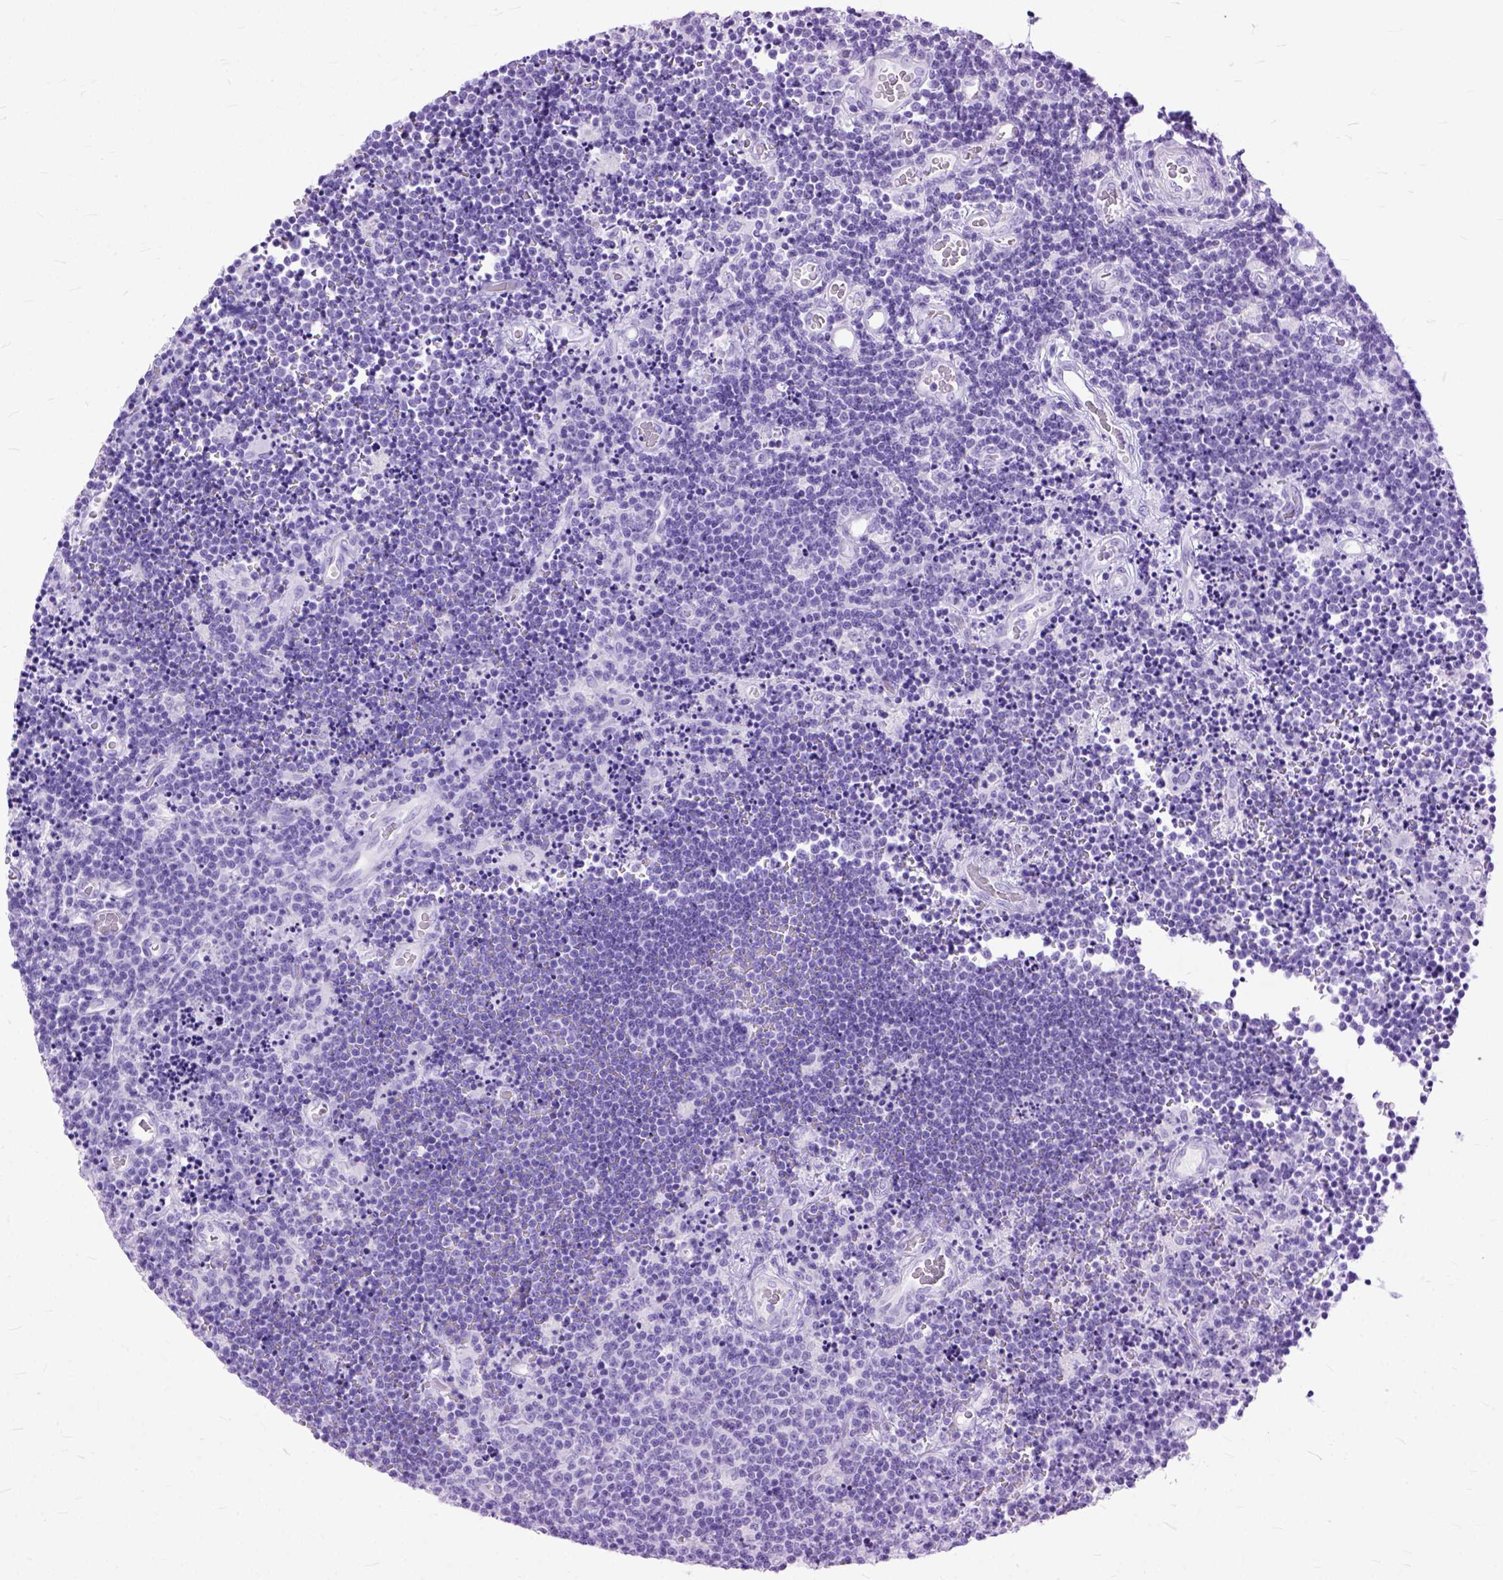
{"staining": {"intensity": "negative", "quantity": "none", "location": "none"}, "tissue": "lymphoma", "cell_type": "Tumor cells", "image_type": "cancer", "snomed": [{"axis": "morphology", "description": "Malignant lymphoma, non-Hodgkin's type, Low grade"}, {"axis": "topography", "description": "Brain"}], "caption": "Tumor cells are negative for protein expression in human lymphoma.", "gene": "GNGT1", "patient": {"sex": "female", "age": 66}}